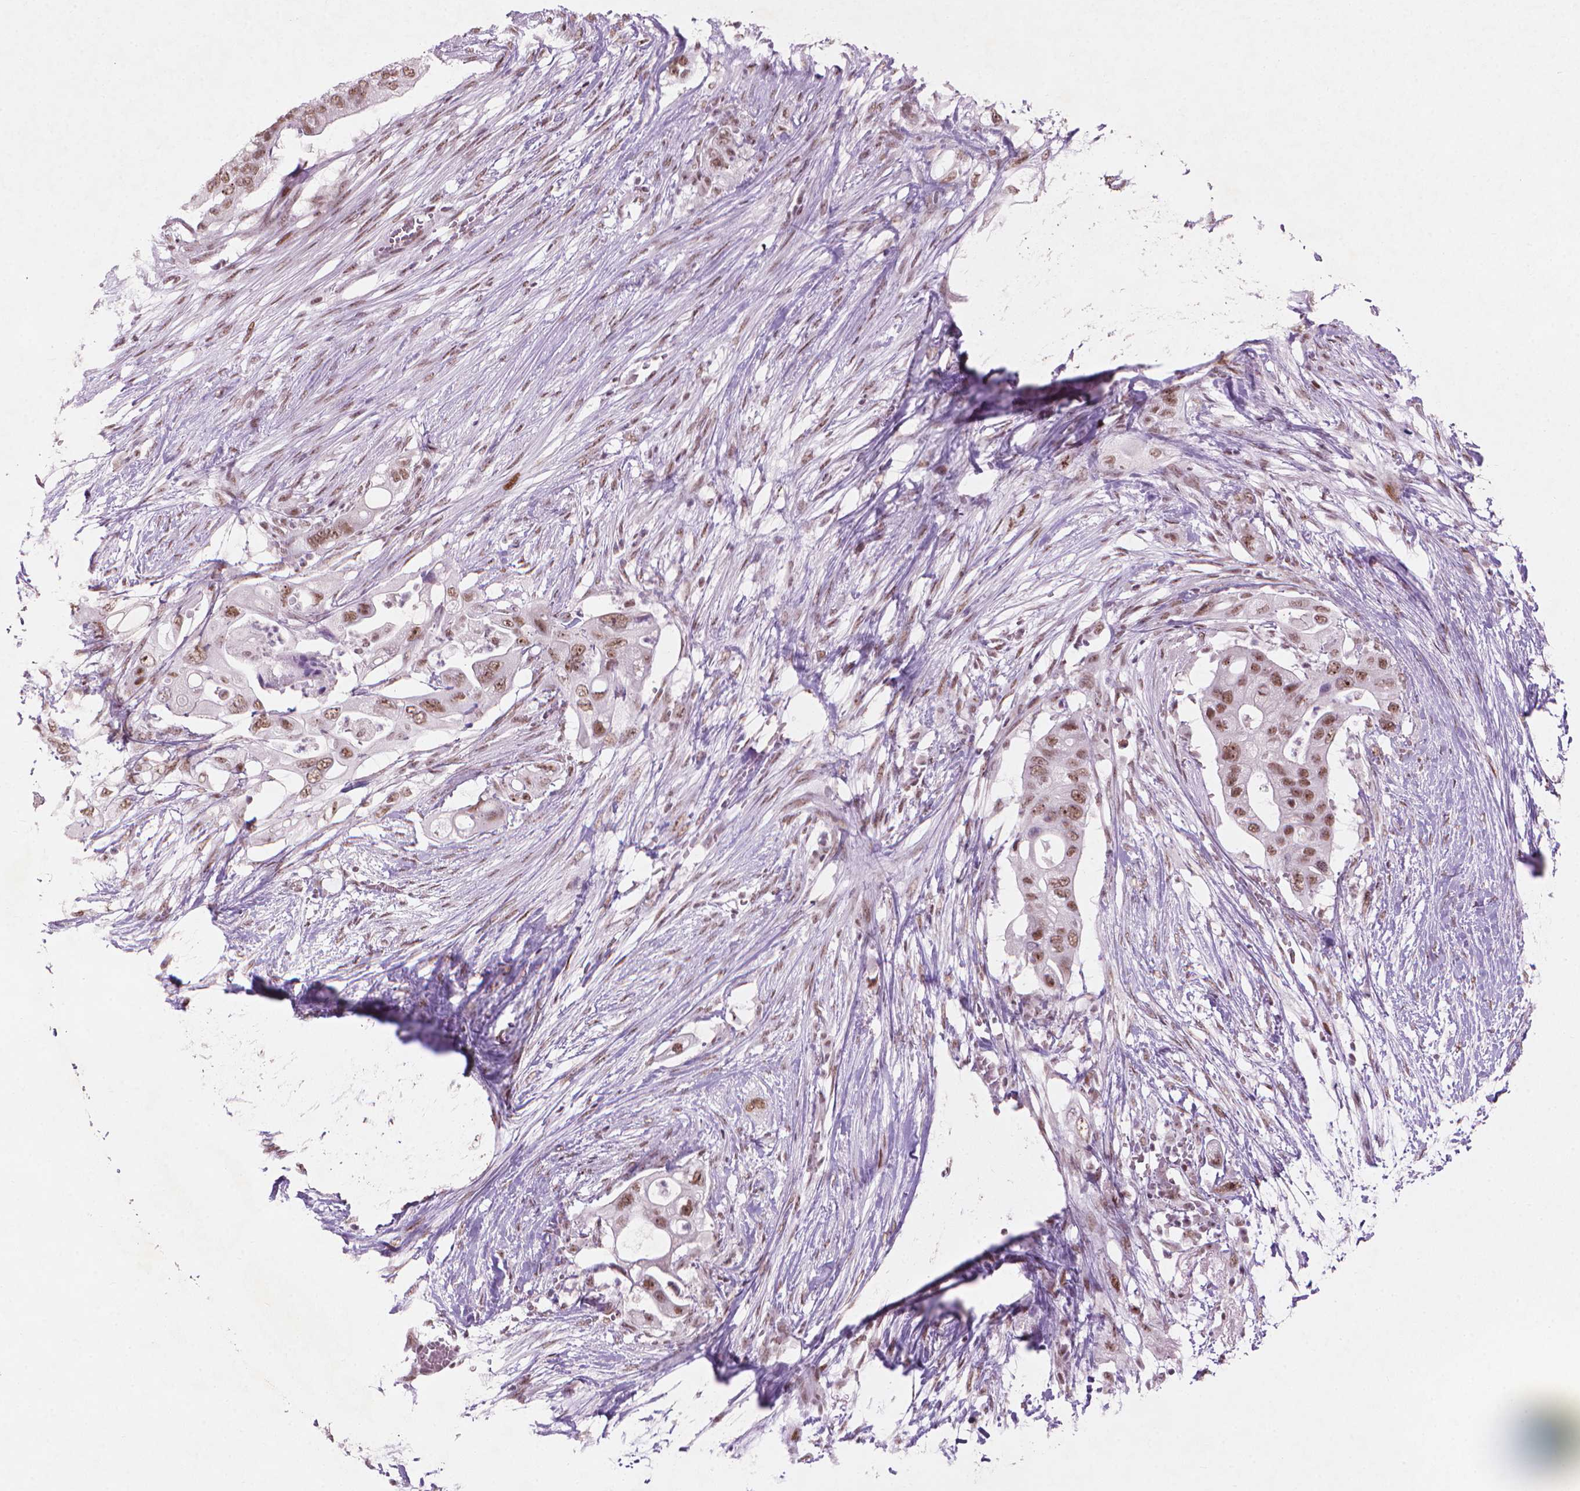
{"staining": {"intensity": "moderate", "quantity": ">75%", "location": "nuclear"}, "tissue": "pancreatic cancer", "cell_type": "Tumor cells", "image_type": "cancer", "snomed": [{"axis": "morphology", "description": "Adenocarcinoma, NOS"}, {"axis": "topography", "description": "Pancreas"}], "caption": "A micrograph of human pancreatic cancer (adenocarcinoma) stained for a protein demonstrates moderate nuclear brown staining in tumor cells.", "gene": "HES7", "patient": {"sex": "female", "age": 72}}